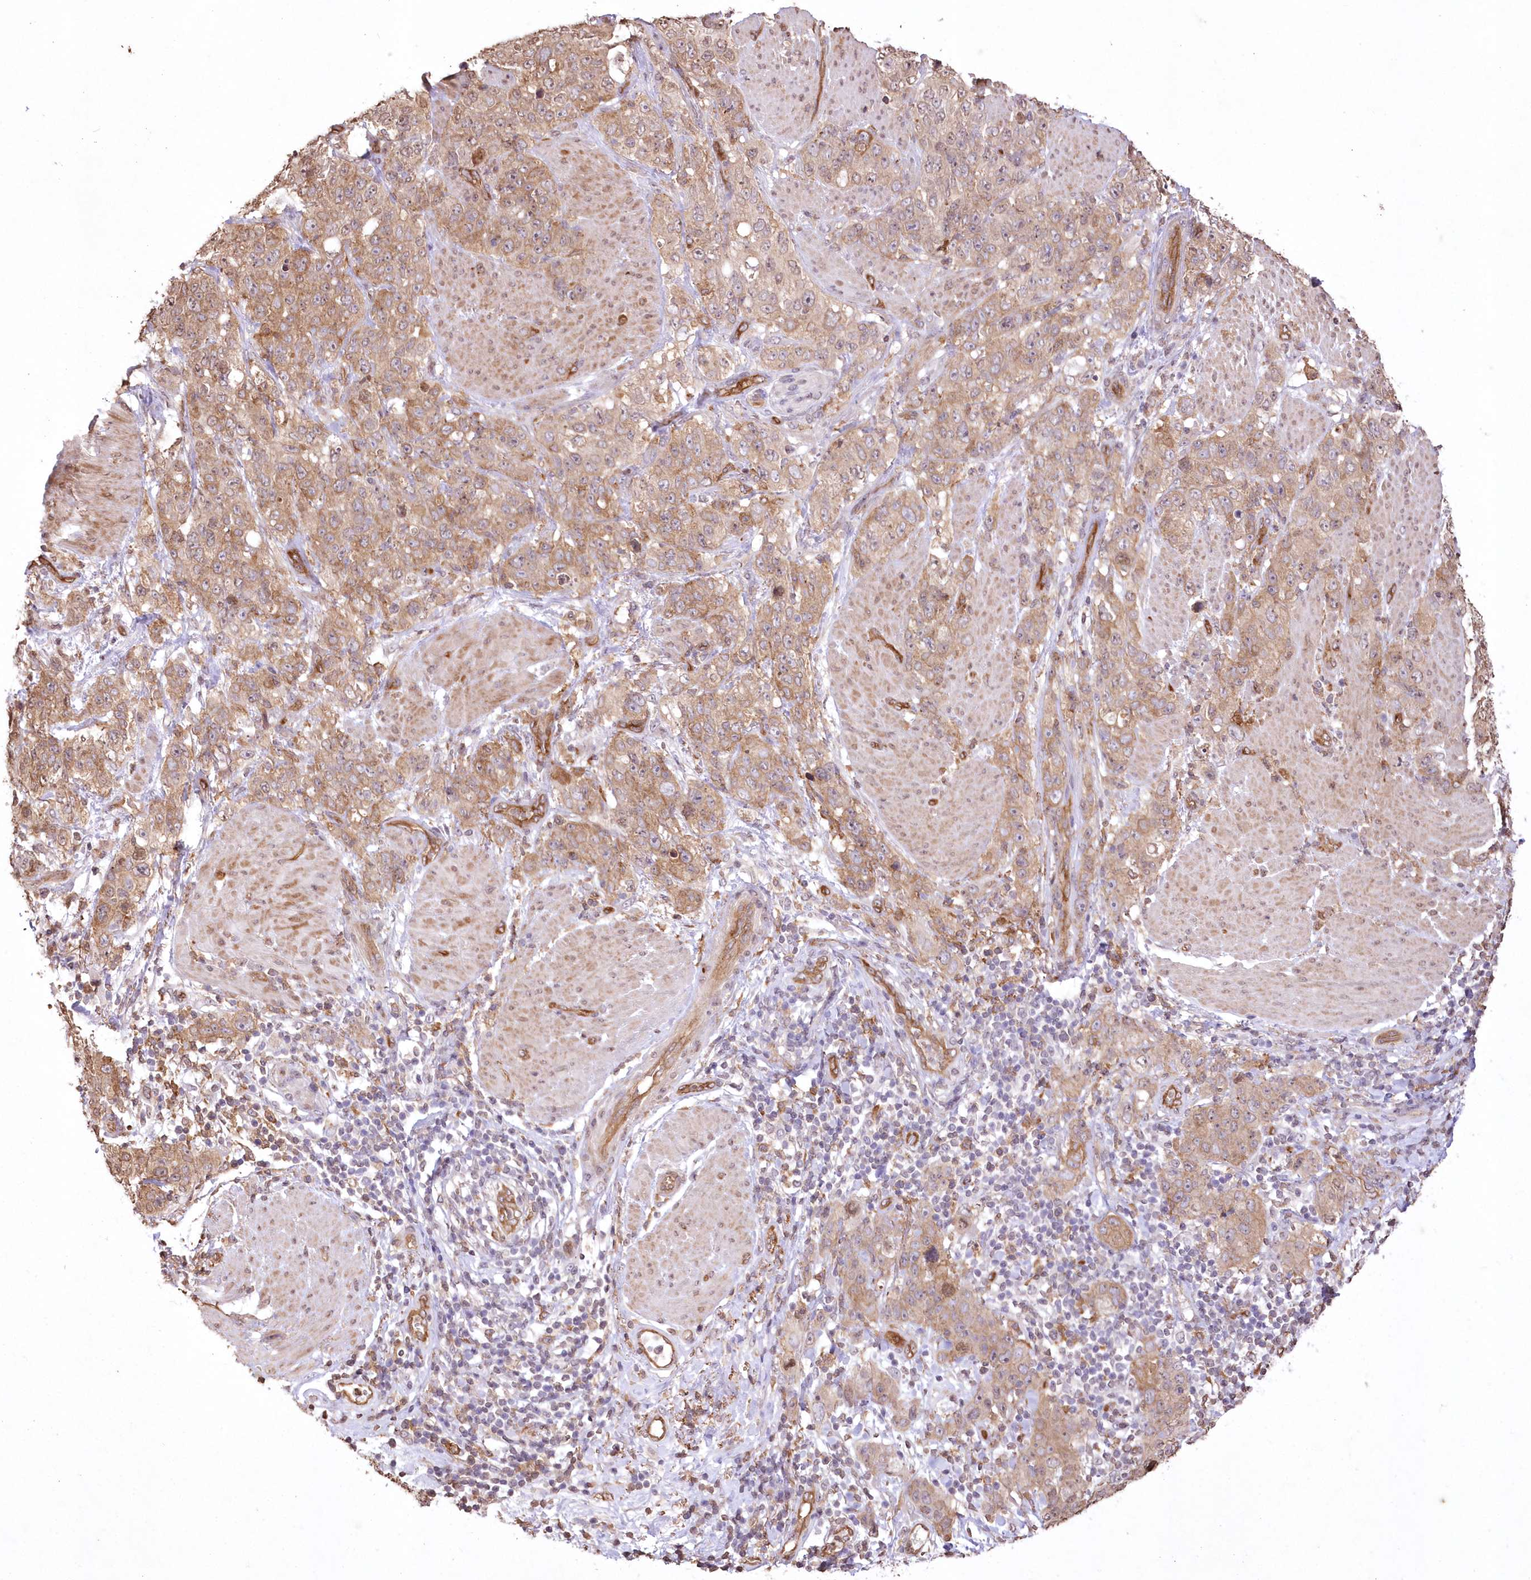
{"staining": {"intensity": "moderate", "quantity": ">75%", "location": "cytoplasmic/membranous"}, "tissue": "stomach cancer", "cell_type": "Tumor cells", "image_type": "cancer", "snomed": [{"axis": "morphology", "description": "Adenocarcinoma, NOS"}, {"axis": "topography", "description": "Stomach"}], "caption": "Human stomach cancer stained for a protein (brown) reveals moderate cytoplasmic/membranous positive positivity in approximately >75% of tumor cells.", "gene": "FCHO2", "patient": {"sex": "male", "age": 48}}